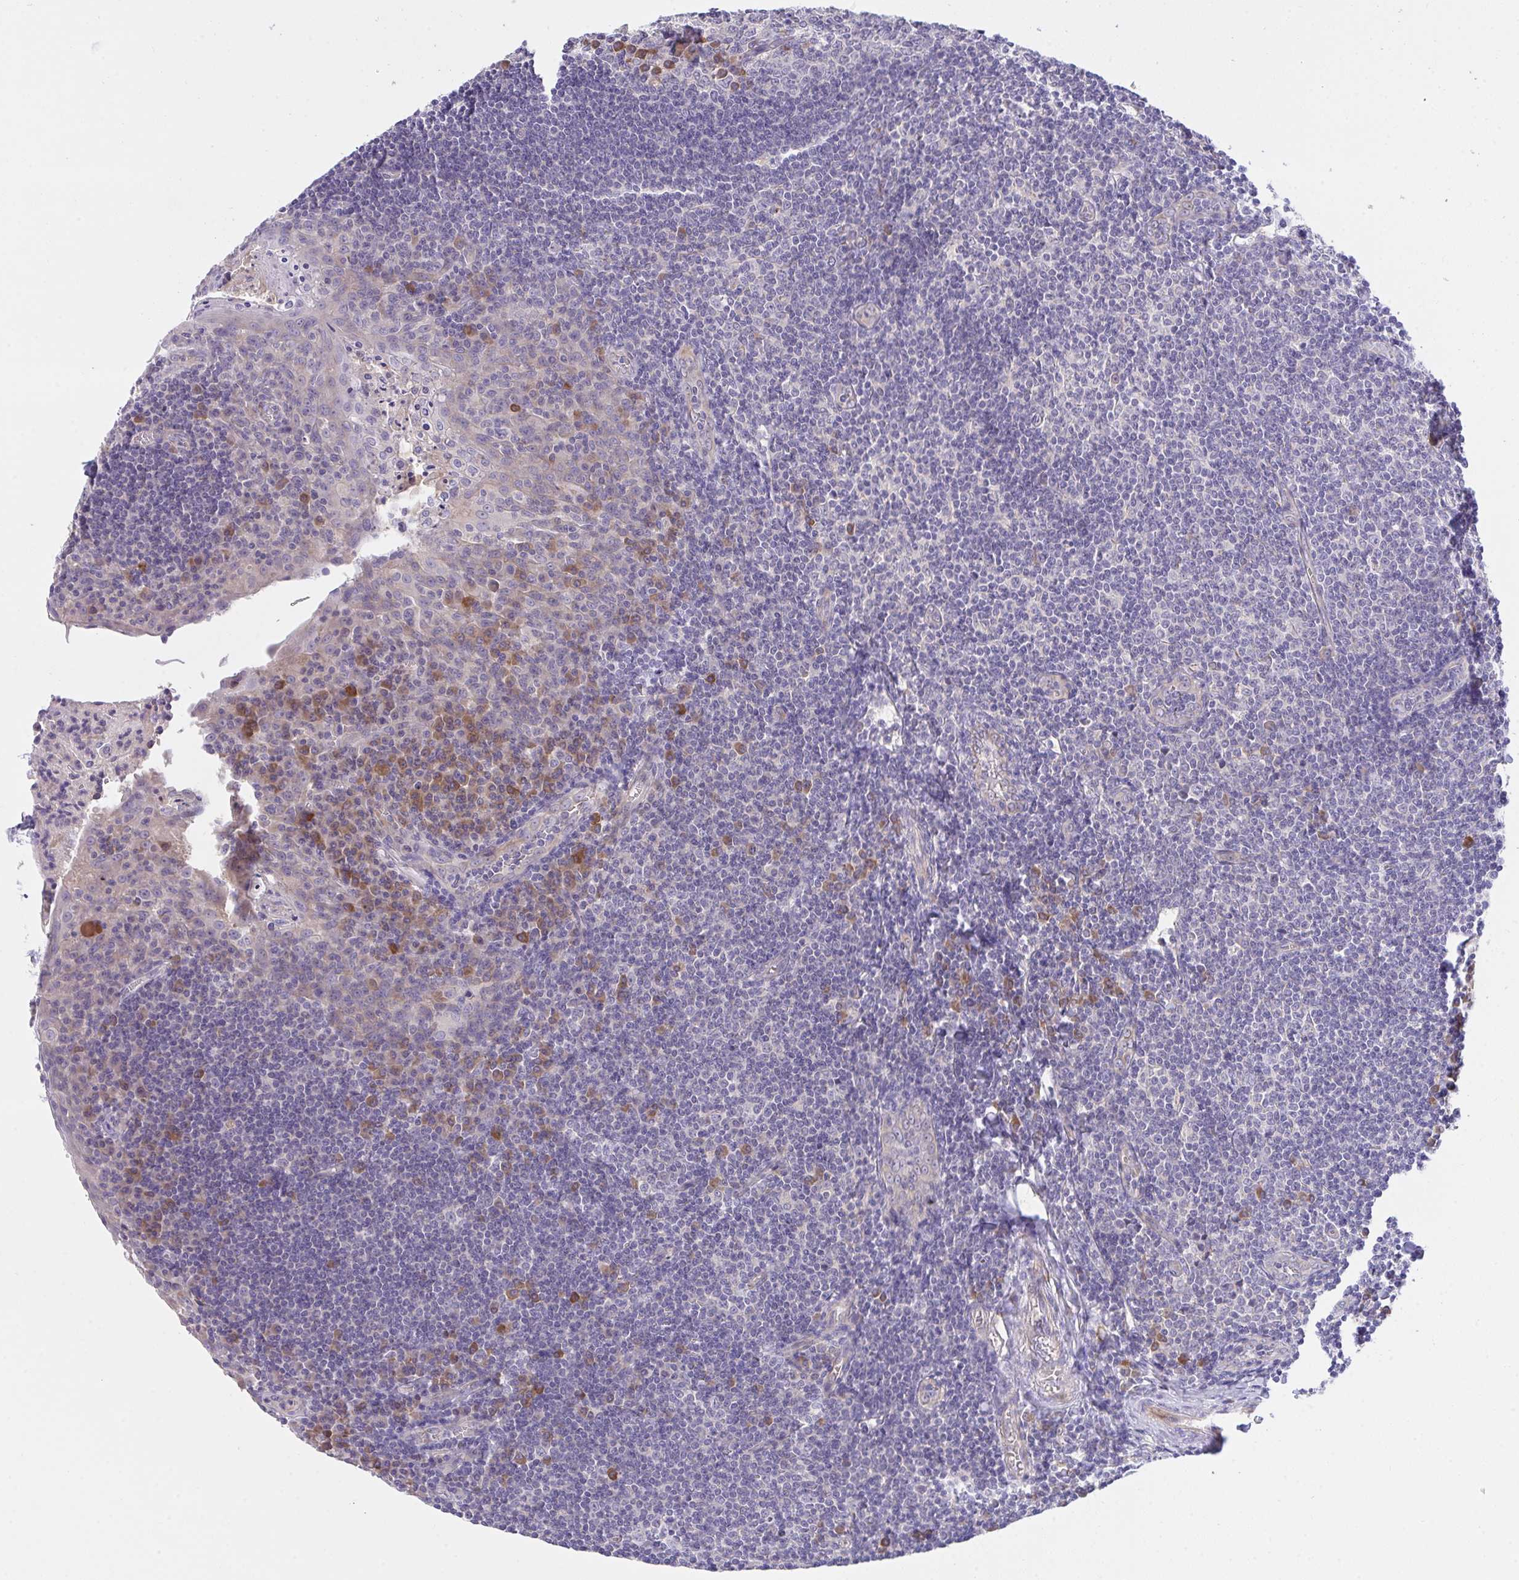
{"staining": {"intensity": "moderate", "quantity": "<25%", "location": "cytoplasmic/membranous"}, "tissue": "tonsil", "cell_type": "Germinal center cells", "image_type": "normal", "snomed": [{"axis": "morphology", "description": "Normal tissue, NOS"}, {"axis": "topography", "description": "Tonsil"}], "caption": "Protein analysis of benign tonsil demonstrates moderate cytoplasmic/membranous staining in approximately <25% of germinal center cells. The protein is shown in brown color, while the nuclei are stained blue.", "gene": "ZNF581", "patient": {"sex": "male", "age": 27}}